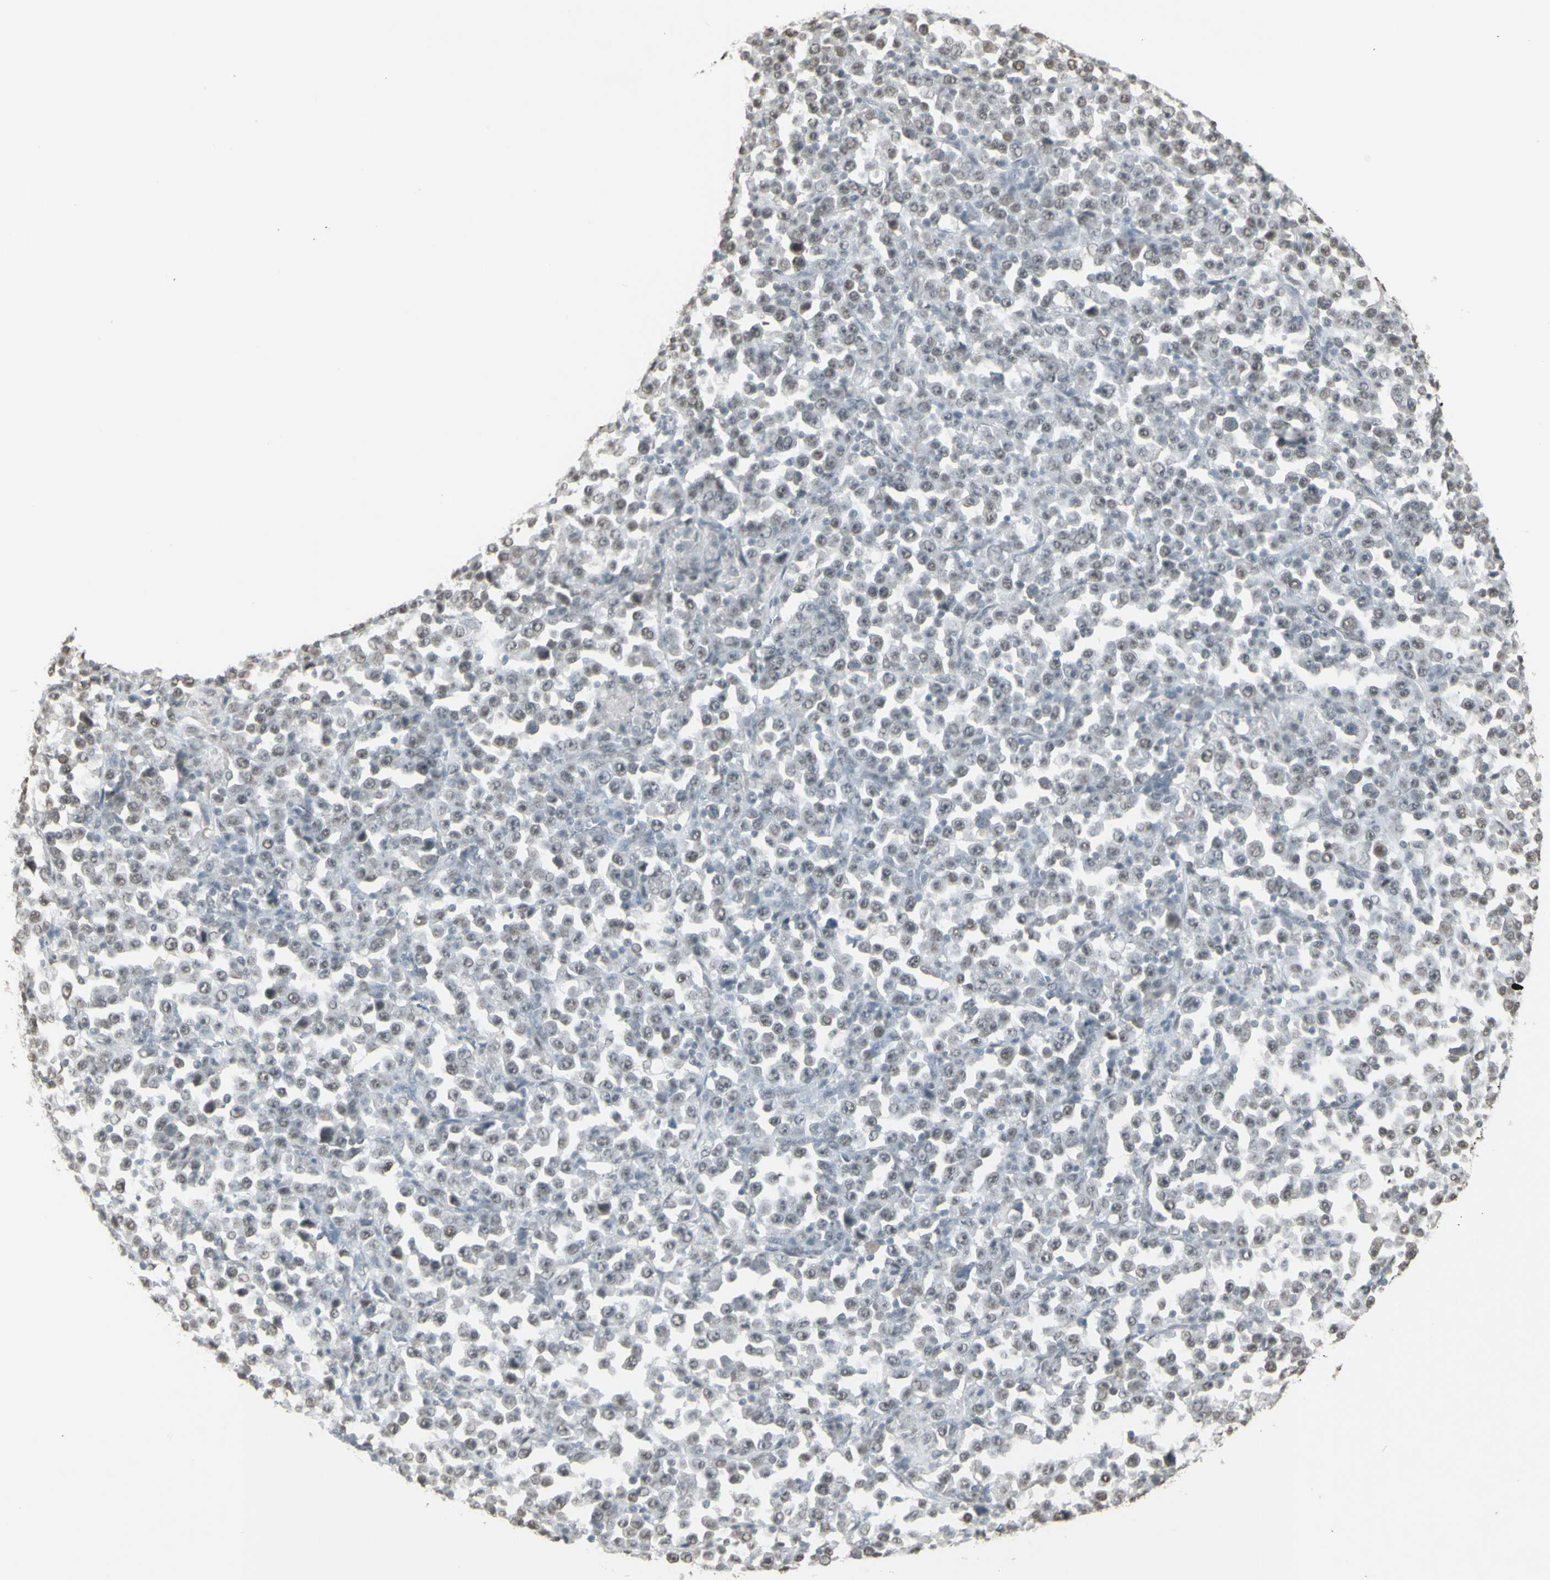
{"staining": {"intensity": "weak", "quantity": "25%-75%", "location": "nuclear"}, "tissue": "stomach cancer", "cell_type": "Tumor cells", "image_type": "cancer", "snomed": [{"axis": "morphology", "description": "Normal tissue, NOS"}, {"axis": "morphology", "description": "Adenocarcinoma, NOS"}, {"axis": "topography", "description": "Stomach, upper"}, {"axis": "topography", "description": "Stomach"}], "caption": "Immunohistochemical staining of stomach adenocarcinoma displays low levels of weak nuclear expression in approximately 25%-75% of tumor cells.", "gene": "TRIM28", "patient": {"sex": "male", "age": 59}}